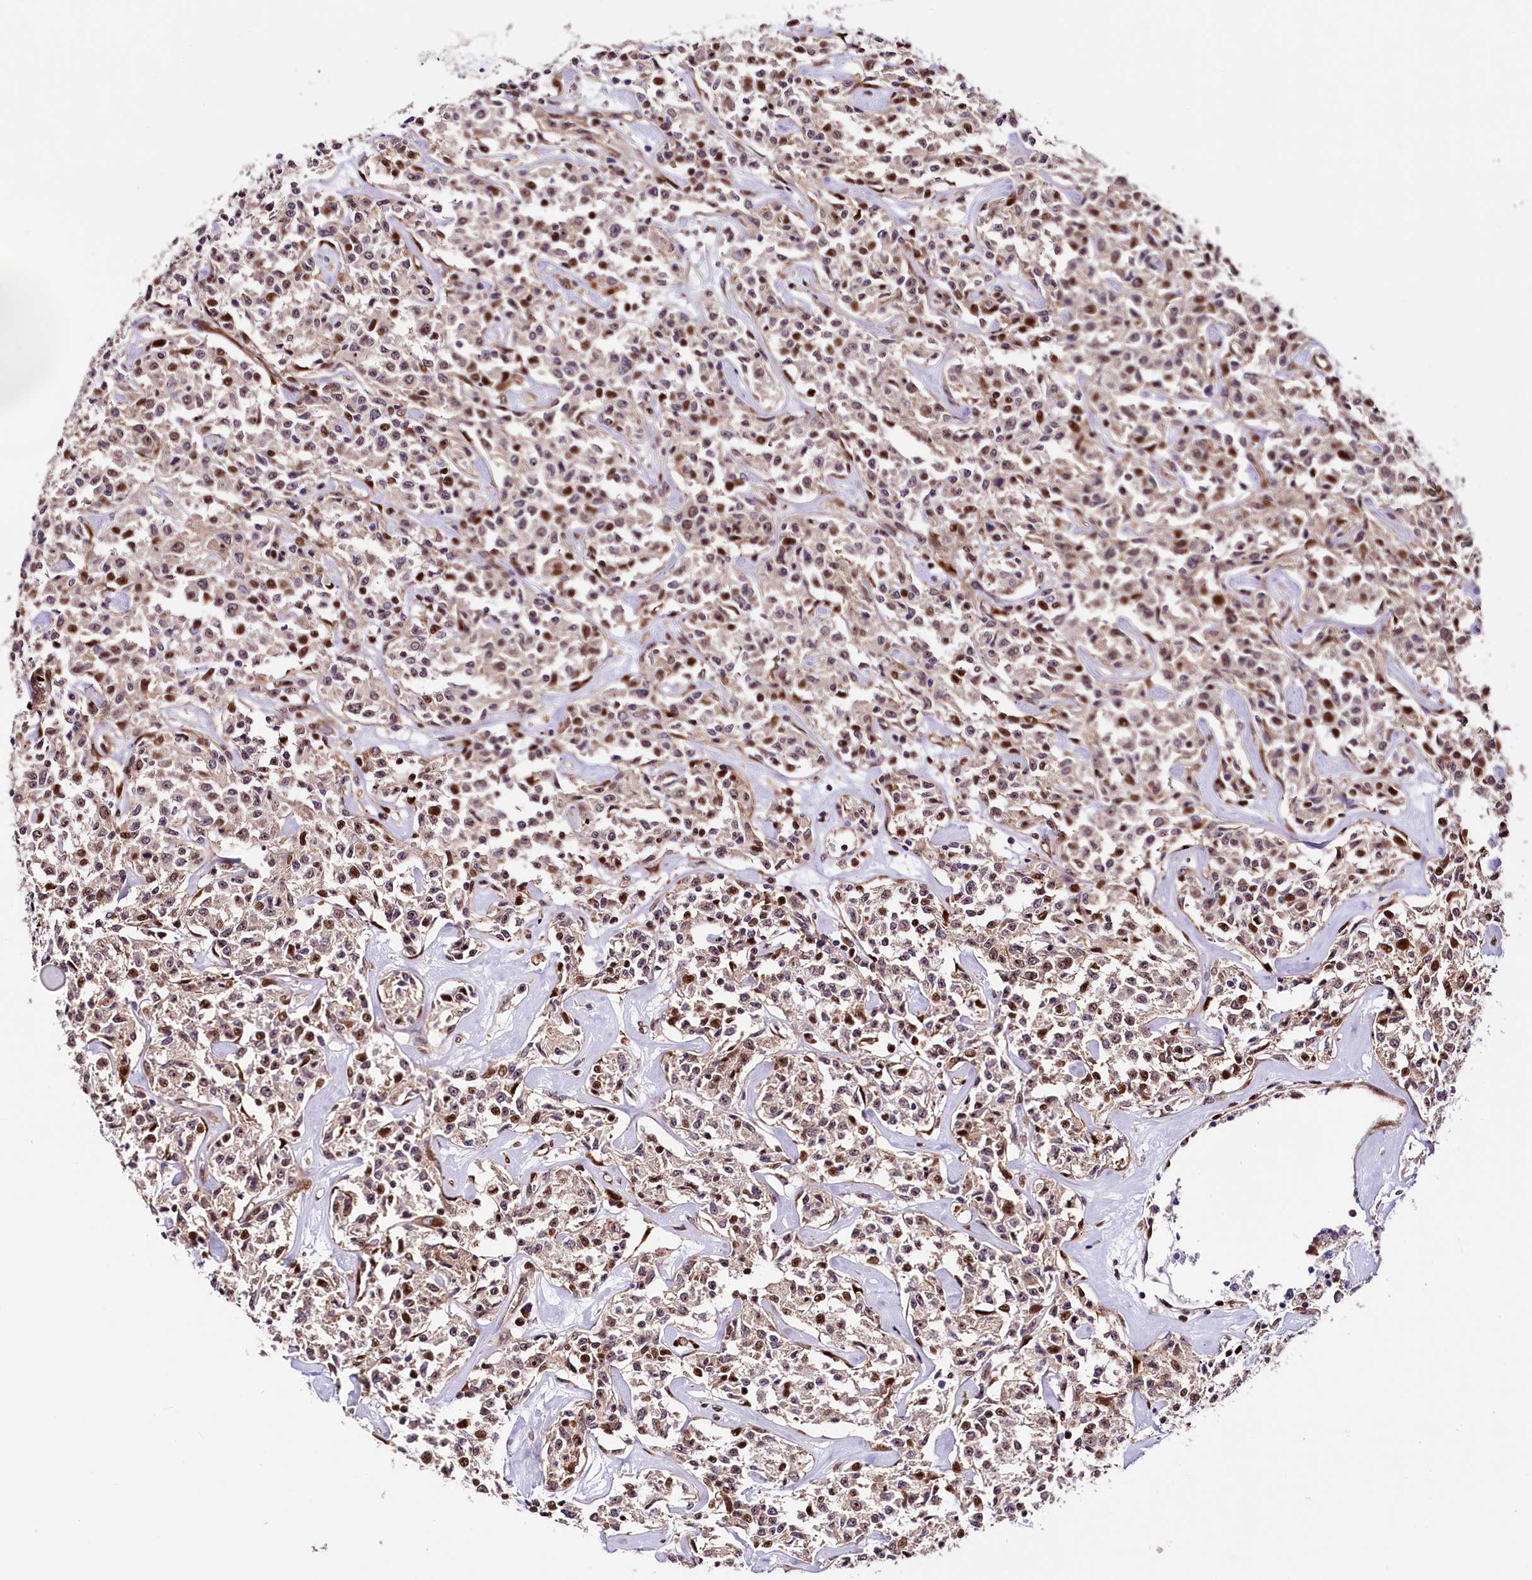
{"staining": {"intensity": "moderate", "quantity": ">75%", "location": "cytoplasmic/membranous,nuclear"}, "tissue": "lymphoma", "cell_type": "Tumor cells", "image_type": "cancer", "snomed": [{"axis": "morphology", "description": "Malignant lymphoma, non-Hodgkin's type, Low grade"}, {"axis": "topography", "description": "Small intestine"}], "caption": "An image of lymphoma stained for a protein displays moderate cytoplasmic/membranous and nuclear brown staining in tumor cells.", "gene": "TRMT112", "patient": {"sex": "female", "age": 59}}